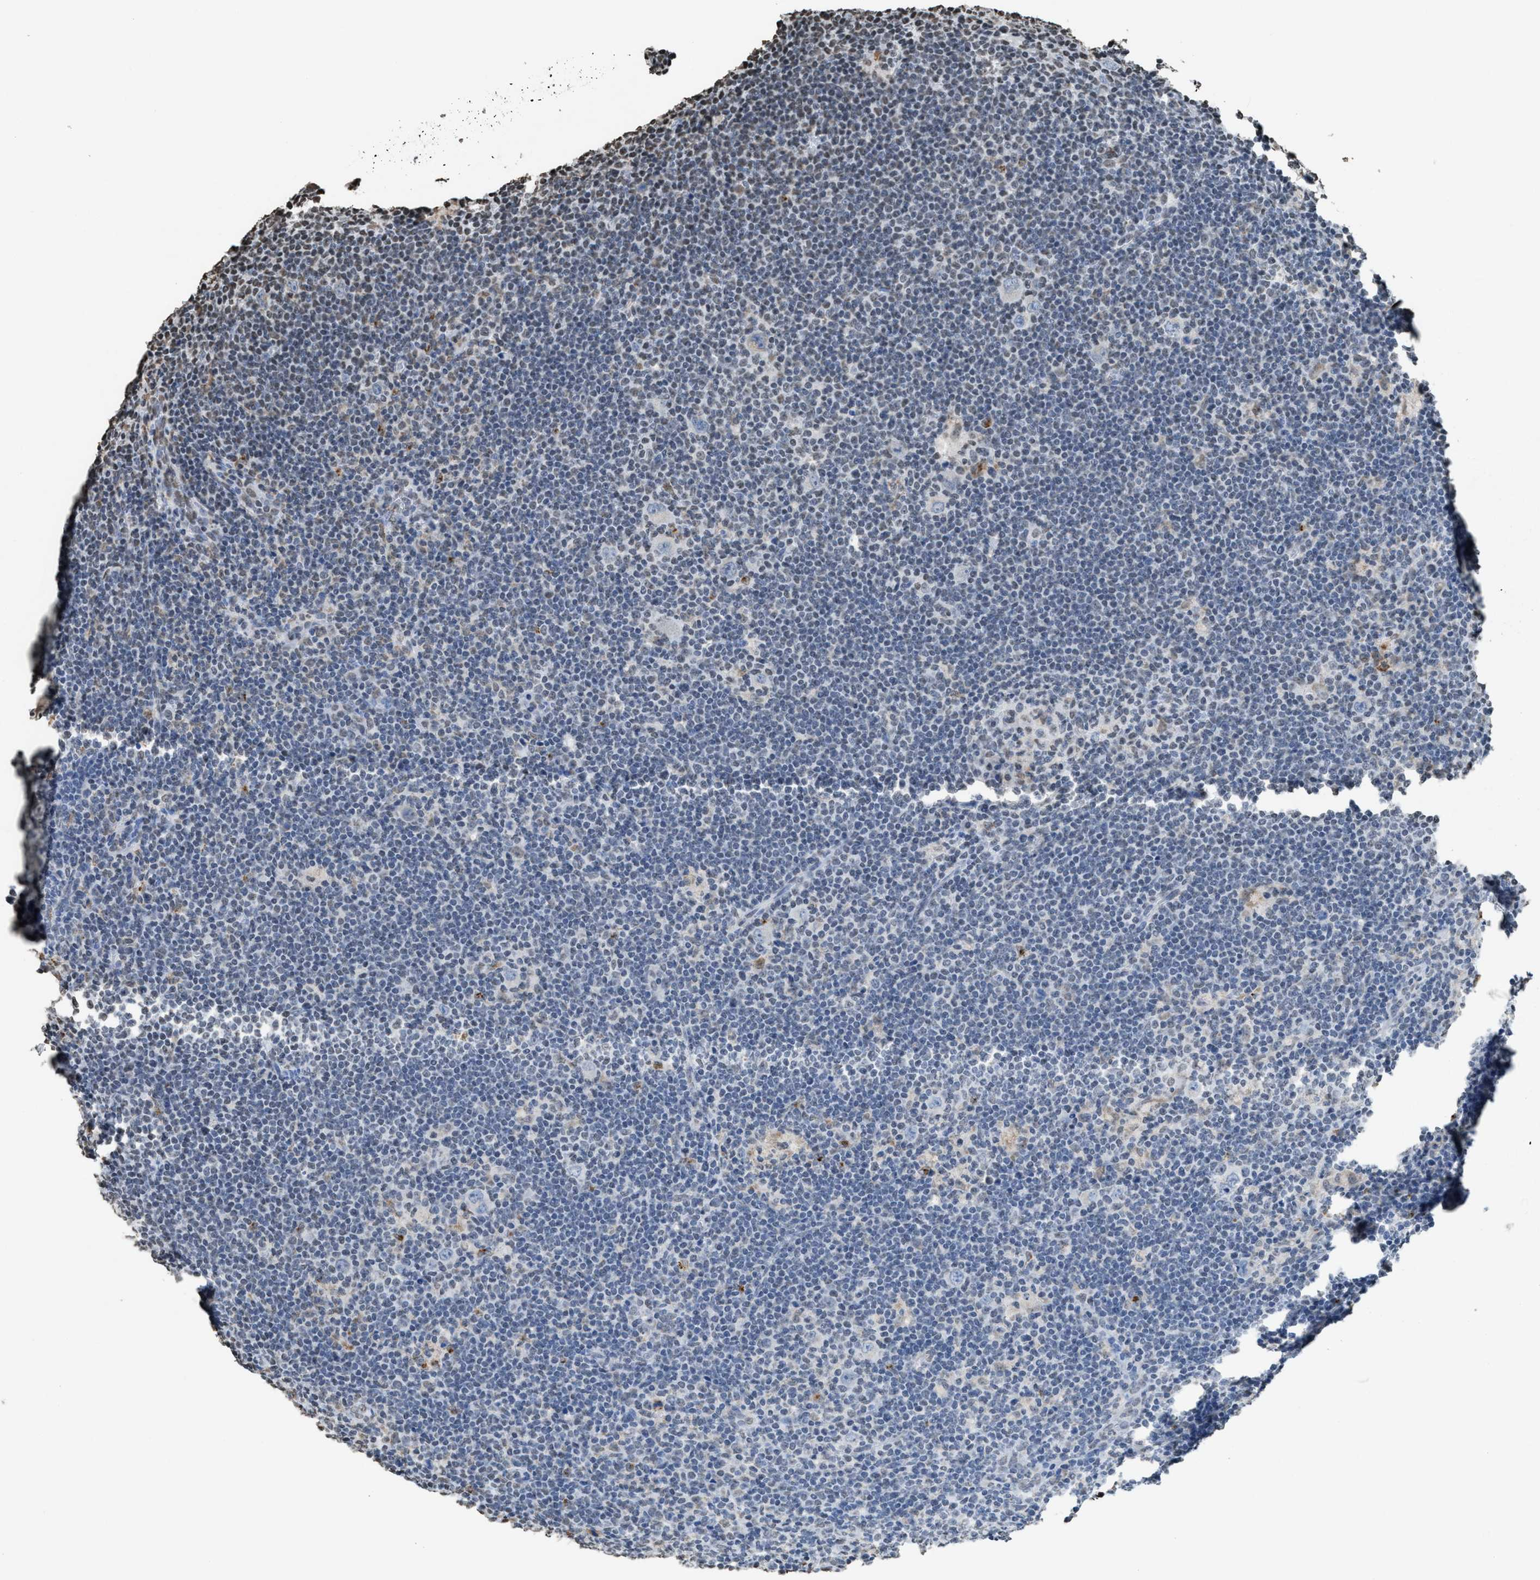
{"staining": {"intensity": "negative", "quantity": "none", "location": "none"}, "tissue": "lymphoma", "cell_type": "Tumor cells", "image_type": "cancer", "snomed": [{"axis": "morphology", "description": "Hodgkin's disease, NOS"}, {"axis": "topography", "description": "Lymph node"}], "caption": "Tumor cells show no significant positivity in Hodgkin's disease.", "gene": "NUP88", "patient": {"sex": "female", "age": 57}}